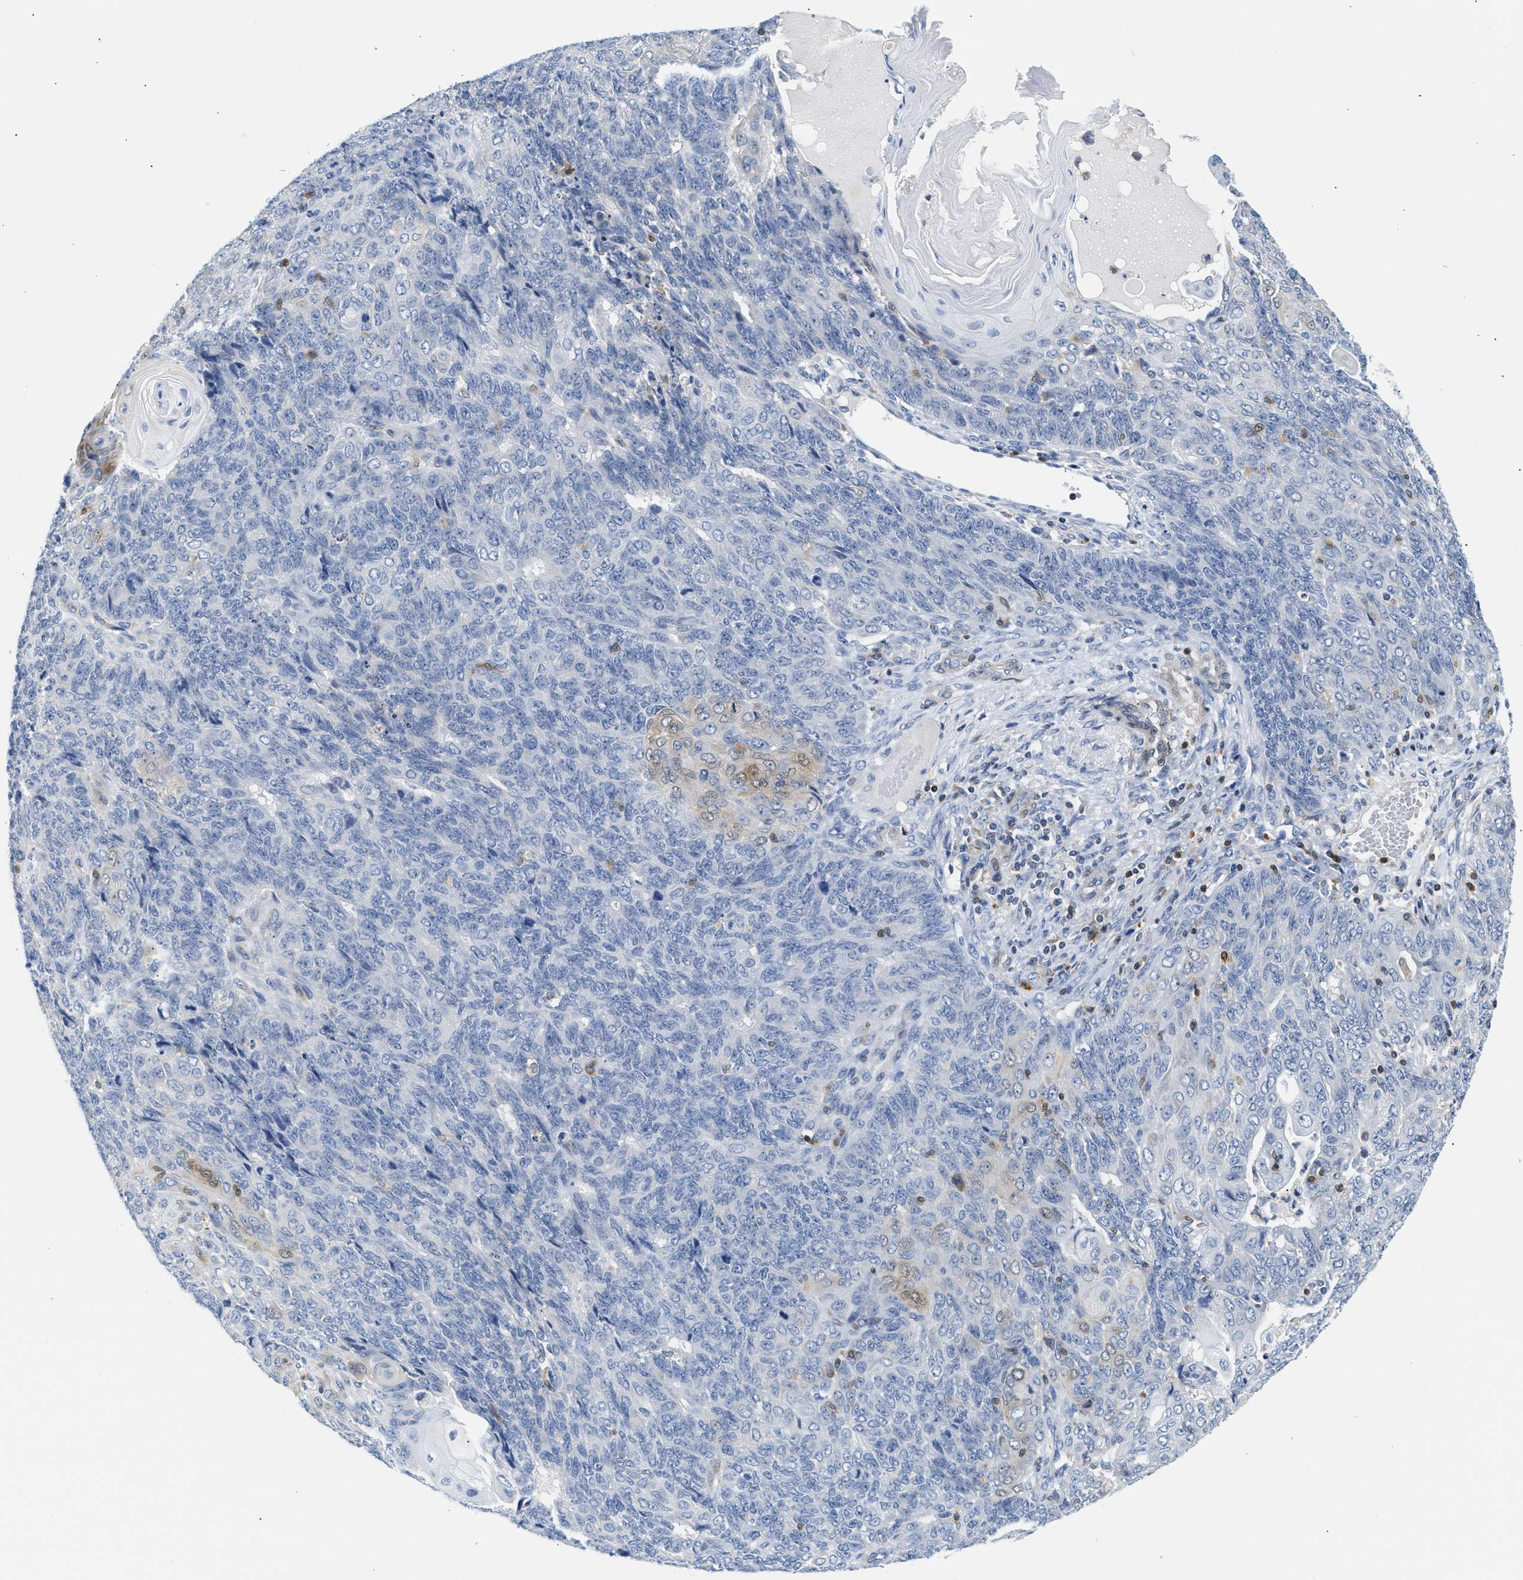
{"staining": {"intensity": "weak", "quantity": "<25%", "location": "cytoplasmic/membranous,nuclear"}, "tissue": "endometrial cancer", "cell_type": "Tumor cells", "image_type": "cancer", "snomed": [{"axis": "morphology", "description": "Adenocarcinoma, NOS"}, {"axis": "topography", "description": "Endometrium"}], "caption": "An IHC histopathology image of adenocarcinoma (endometrial) is shown. There is no staining in tumor cells of adenocarcinoma (endometrial). Brightfield microscopy of immunohistochemistry stained with DAB (3,3'-diaminobenzidine) (brown) and hematoxylin (blue), captured at high magnification.", "gene": "SLIT2", "patient": {"sex": "female", "age": 32}}